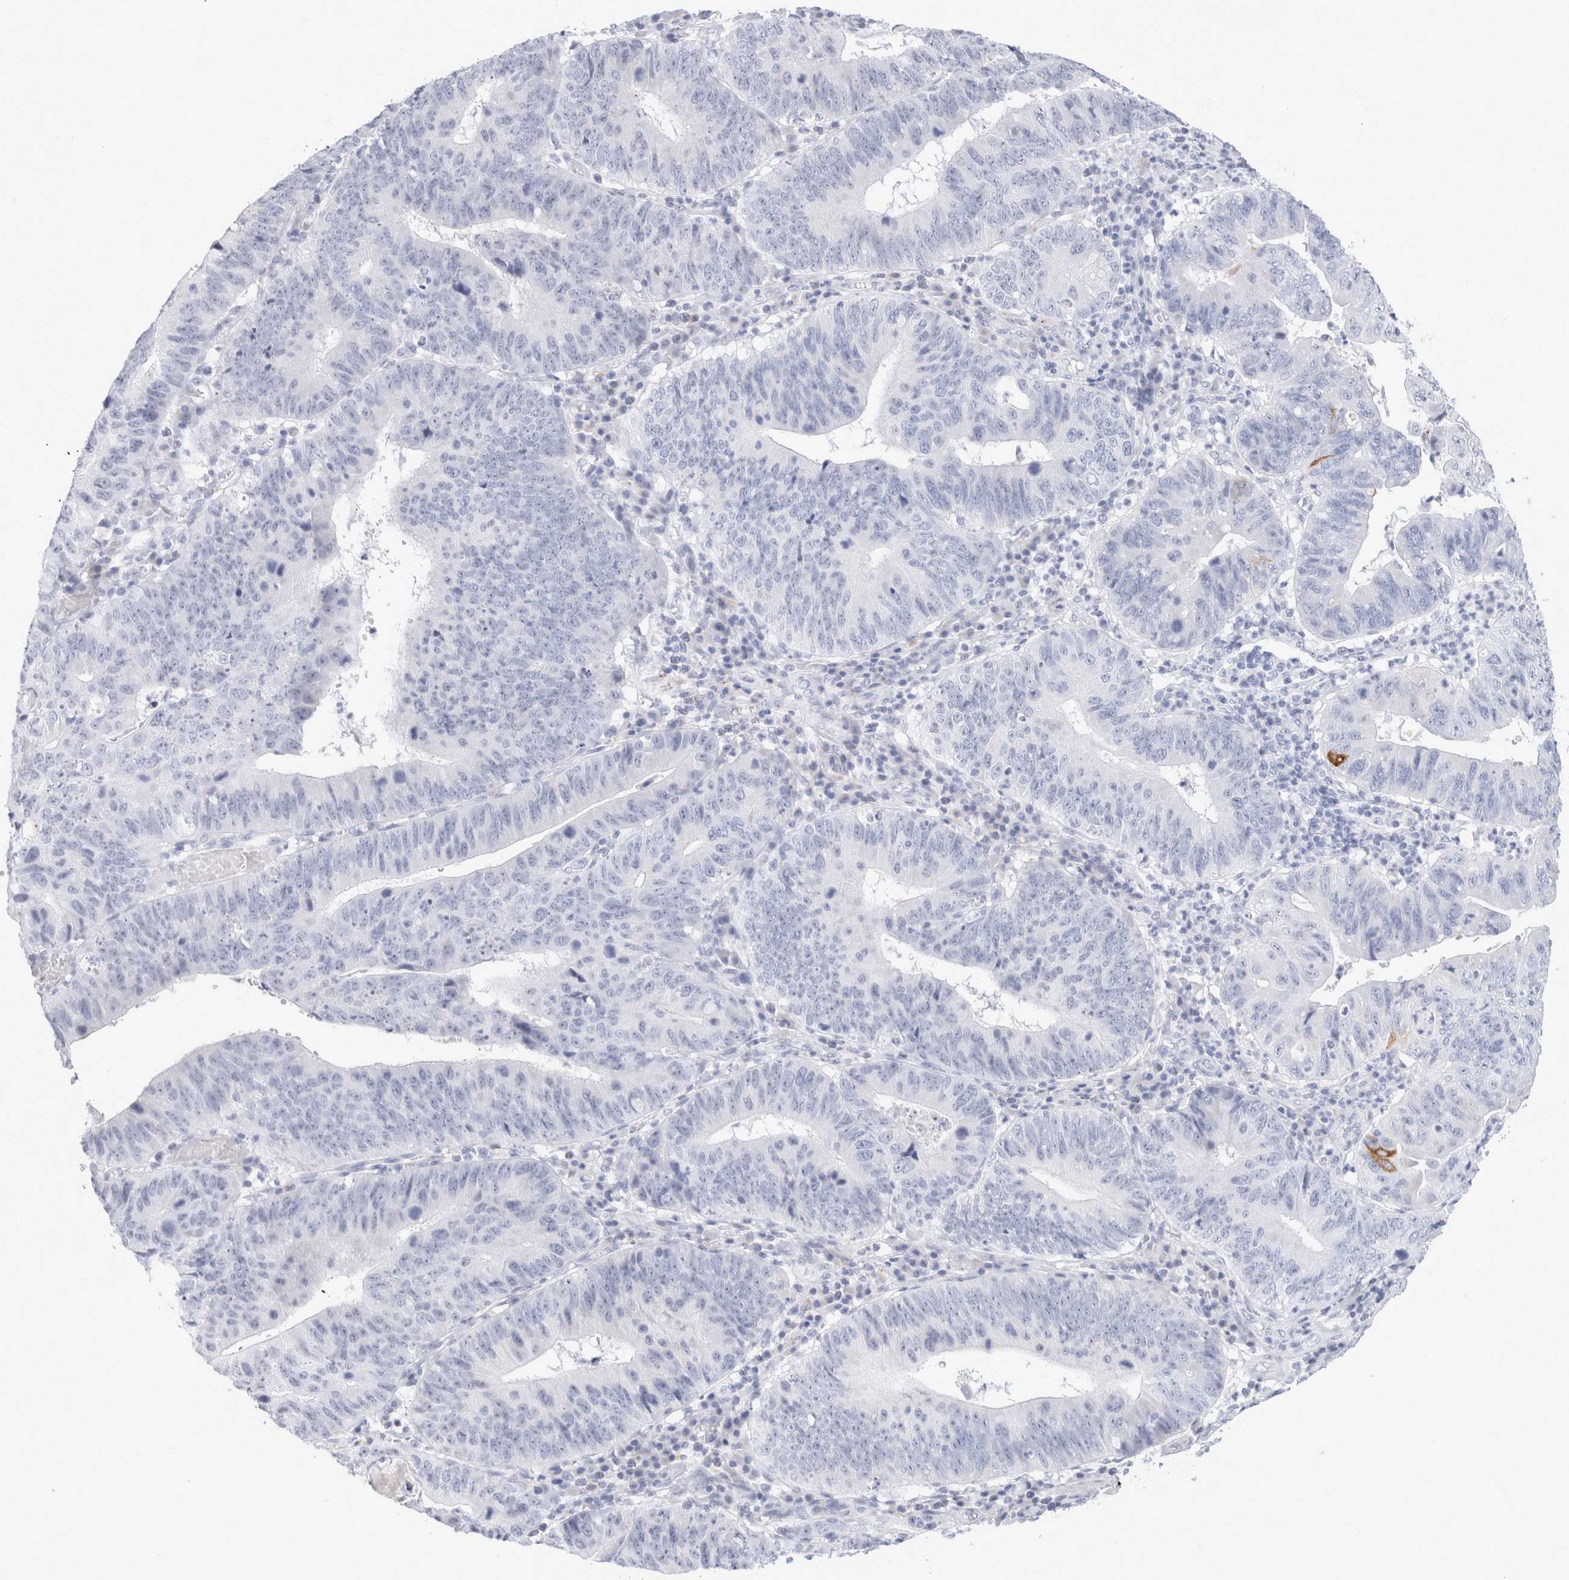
{"staining": {"intensity": "negative", "quantity": "none", "location": "none"}, "tissue": "stomach cancer", "cell_type": "Tumor cells", "image_type": "cancer", "snomed": [{"axis": "morphology", "description": "Adenocarcinoma, NOS"}, {"axis": "topography", "description": "Stomach"}], "caption": "Immunohistochemistry histopathology image of neoplastic tissue: stomach adenocarcinoma stained with DAB displays no significant protein positivity in tumor cells. The staining was performed using DAB to visualize the protein expression in brown, while the nuclei were stained in blue with hematoxylin (Magnification: 20x).", "gene": "MUC15", "patient": {"sex": "male", "age": 59}}